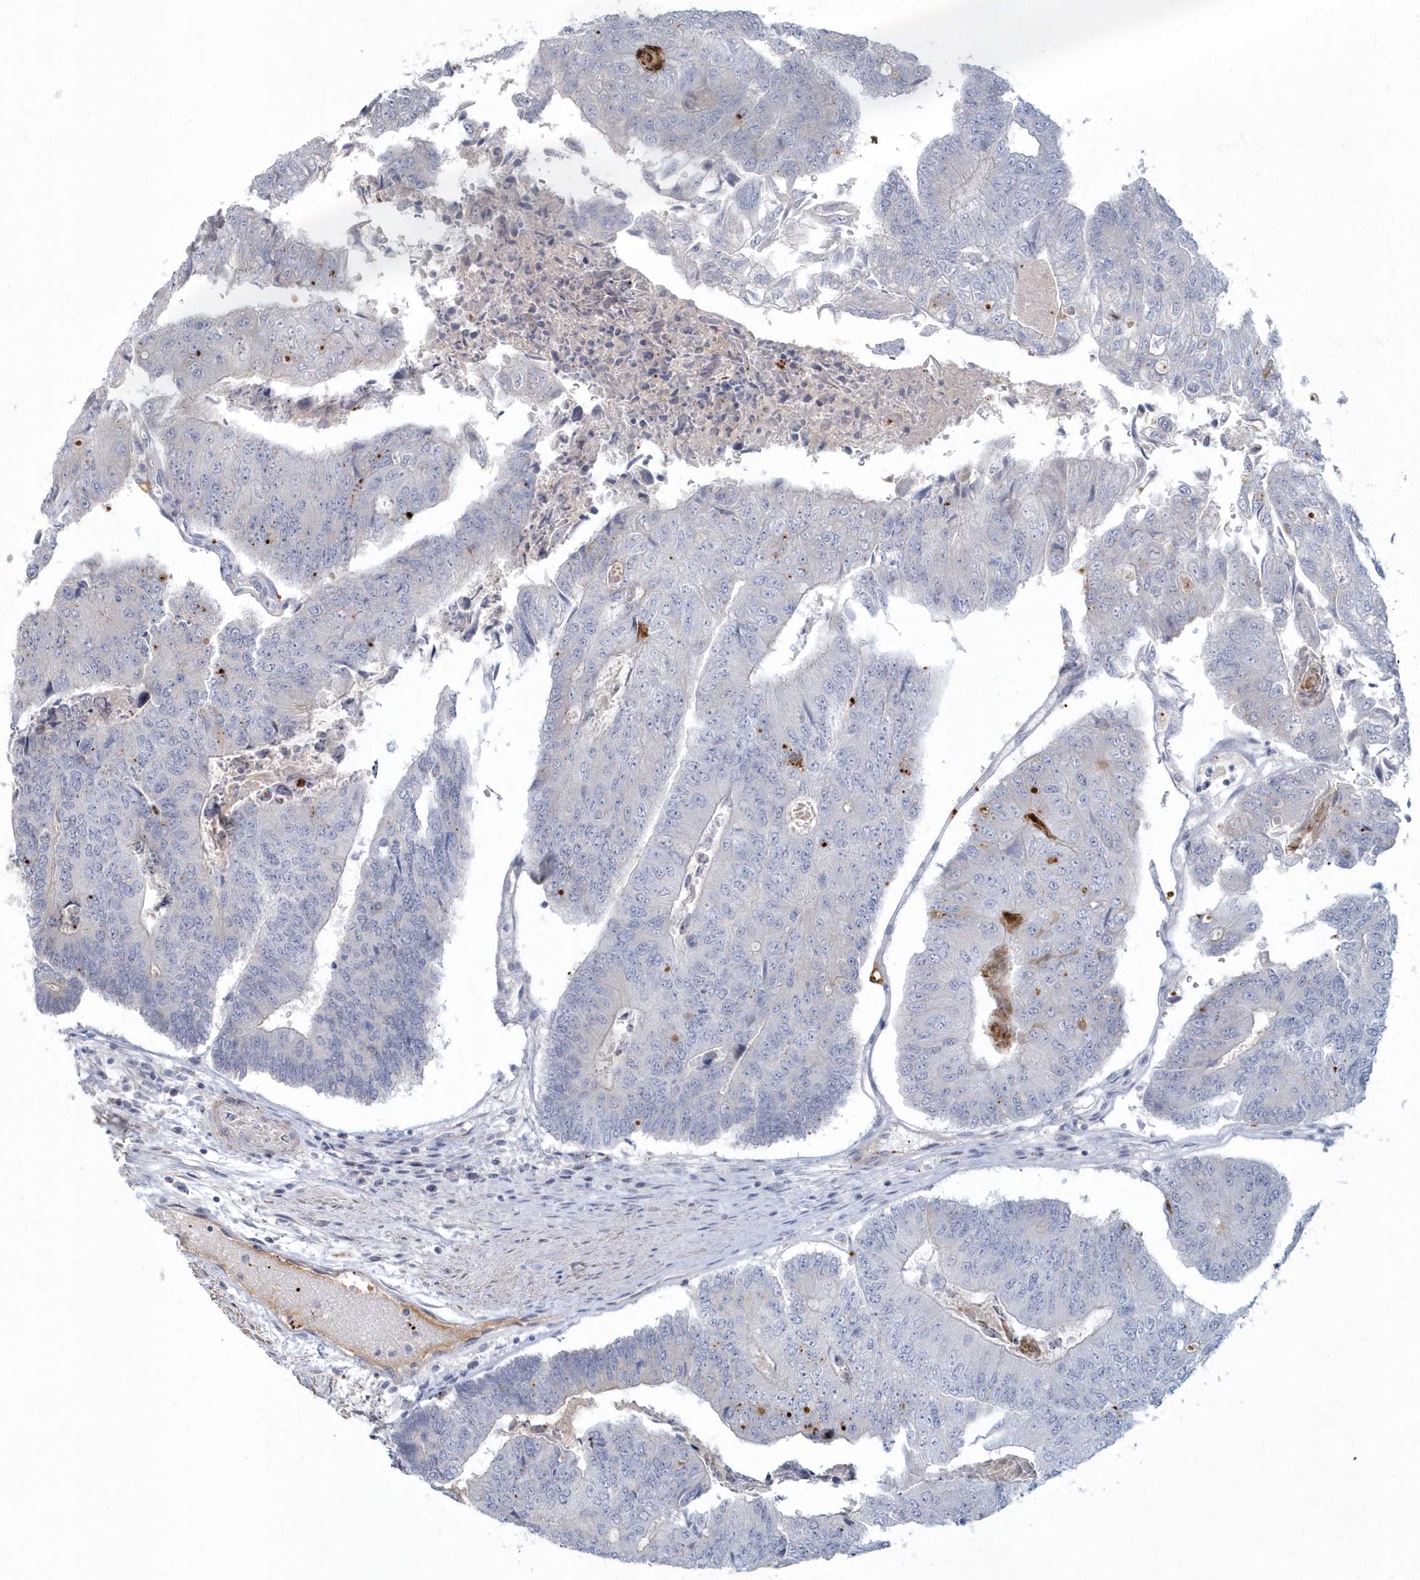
{"staining": {"intensity": "negative", "quantity": "none", "location": "none"}, "tissue": "colorectal cancer", "cell_type": "Tumor cells", "image_type": "cancer", "snomed": [{"axis": "morphology", "description": "Adenocarcinoma, NOS"}, {"axis": "topography", "description": "Colon"}], "caption": "Tumor cells are negative for brown protein staining in colorectal adenocarcinoma.", "gene": "MYOT", "patient": {"sex": "female", "age": 67}}